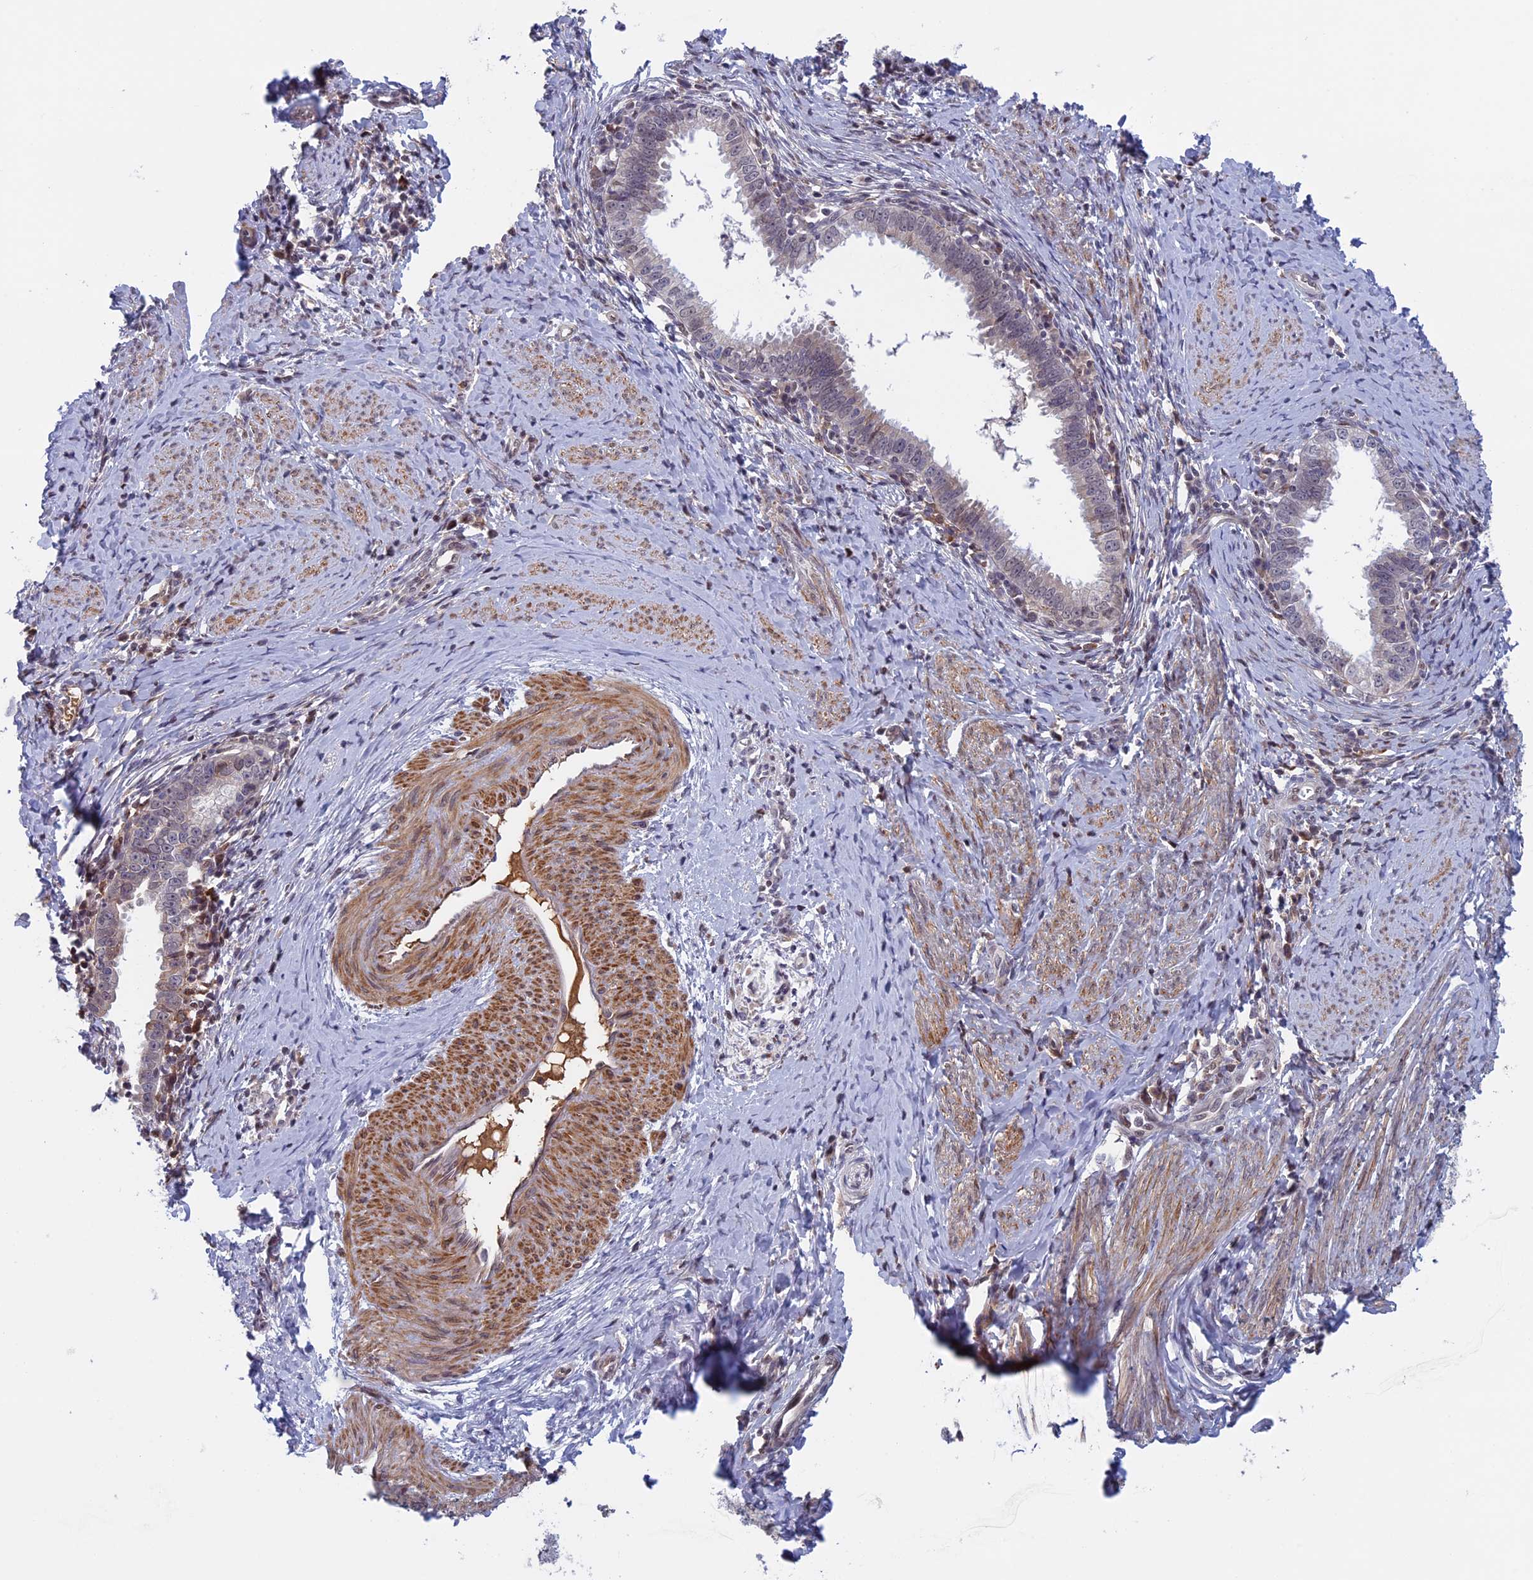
{"staining": {"intensity": "negative", "quantity": "none", "location": "none"}, "tissue": "cervical cancer", "cell_type": "Tumor cells", "image_type": "cancer", "snomed": [{"axis": "morphology", "description": "Adenocarcinoma, NOS"}, {"axis": "topography", "description": "Cervix"}], "caption": "Photomicrograph shows no significant protein positivity in tumor cells of adenocarcinoma (cervical).", "gene": "FADS1", "patient": {"sex": "female", "age": 36}}